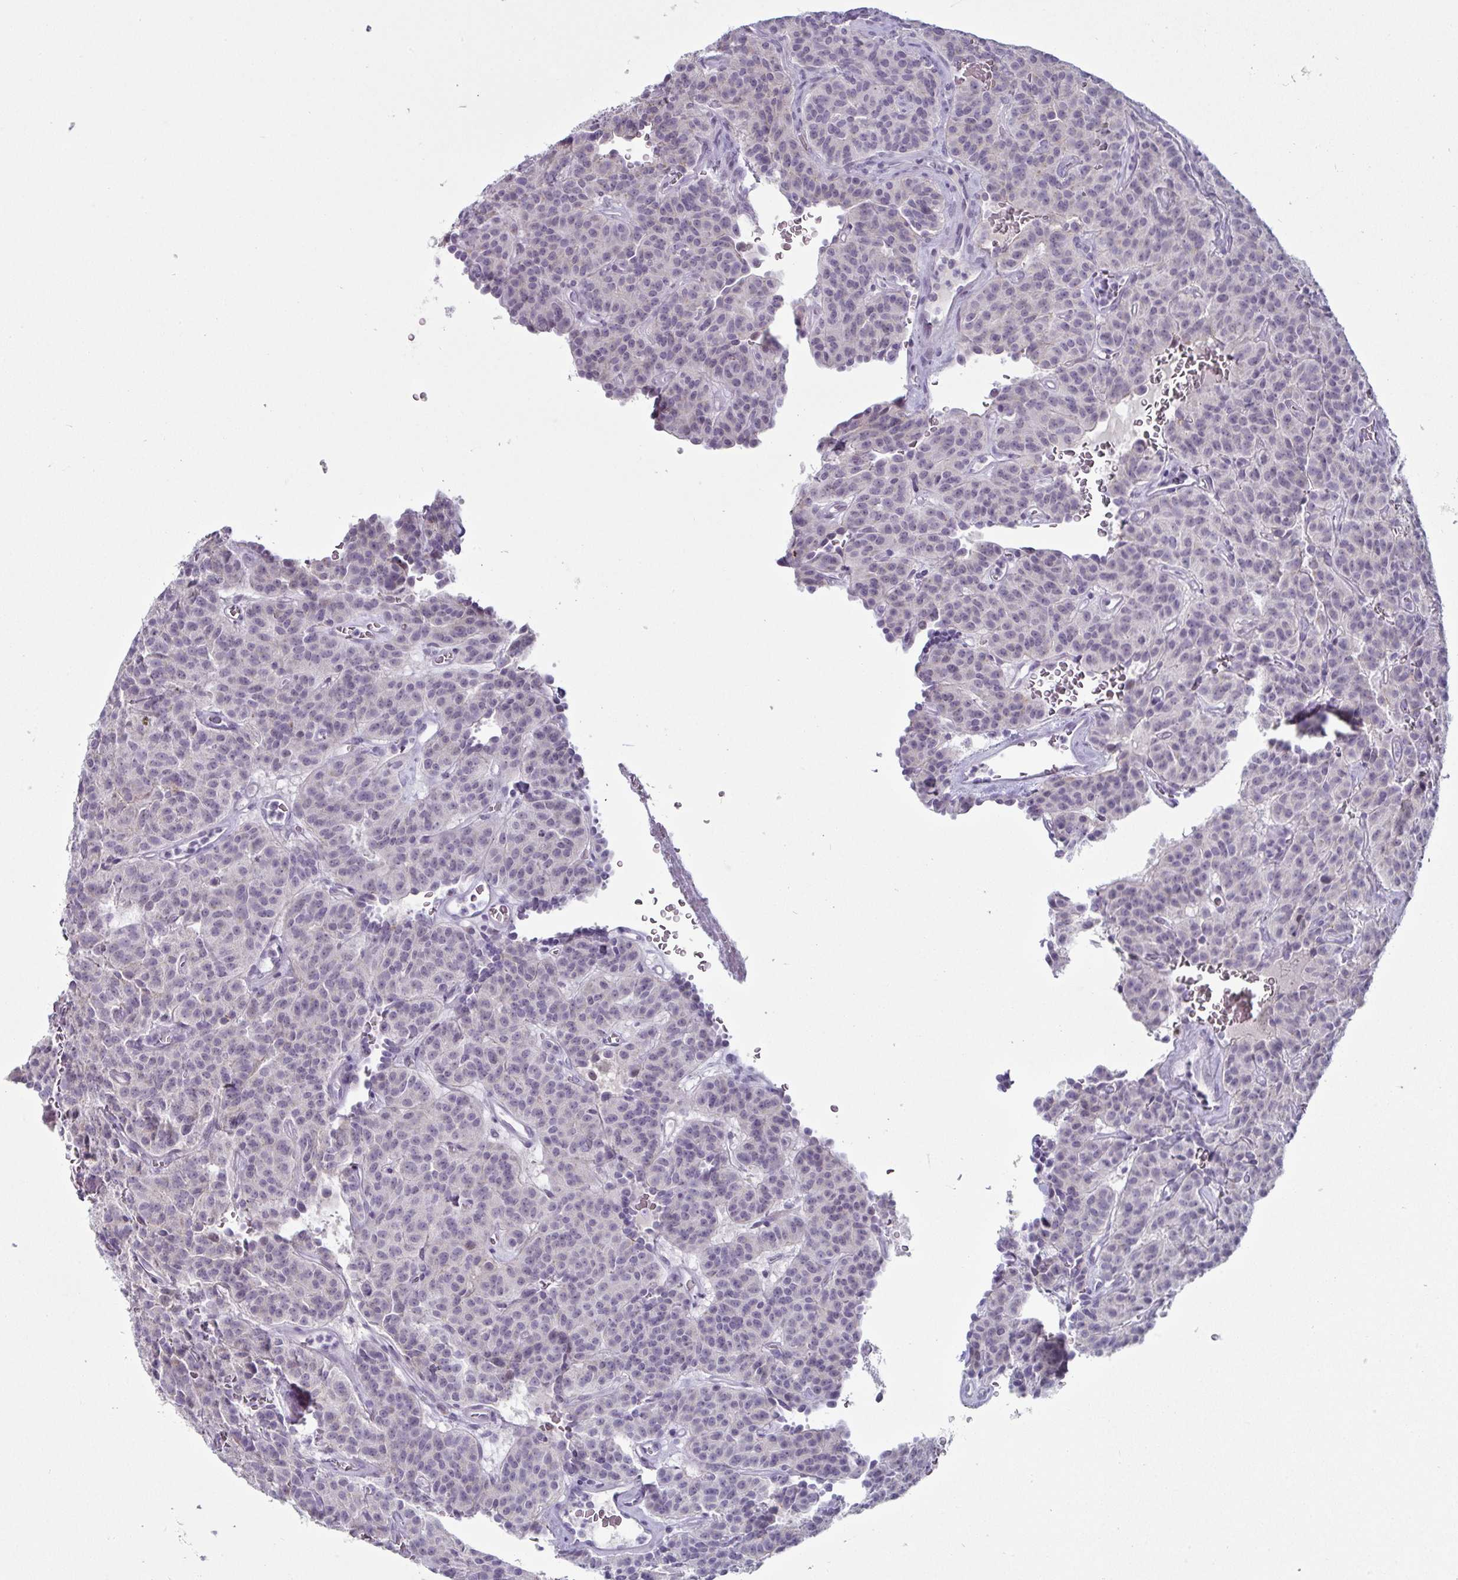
{"staining": {"intensity": "negative", "quantity": "none", "location": "none"}, "tissue": "carcinoid", "cell_type": "Tumor cells", "image_type": "cancer", "snomed": [{"axis": "morphology", "description": "Carcinoid, malignant, NOS"}, {"axis": "topography", "description": "Lung"}], "caption": "High magnification brightfield microscopy of carcinoid stained with DAB (brown) and counterstained with hematoxylin (blue): tumor cells show no significant expression. The staining was performed using DAB (3,3'-diaminobenzidine) to visualize the protein expression in brown, while the nuclei were stained in blue with hematoxylin (Magnification: 20x).", "gene": "VSIG10L", "patient": {"sex": "female", "age": 61}}